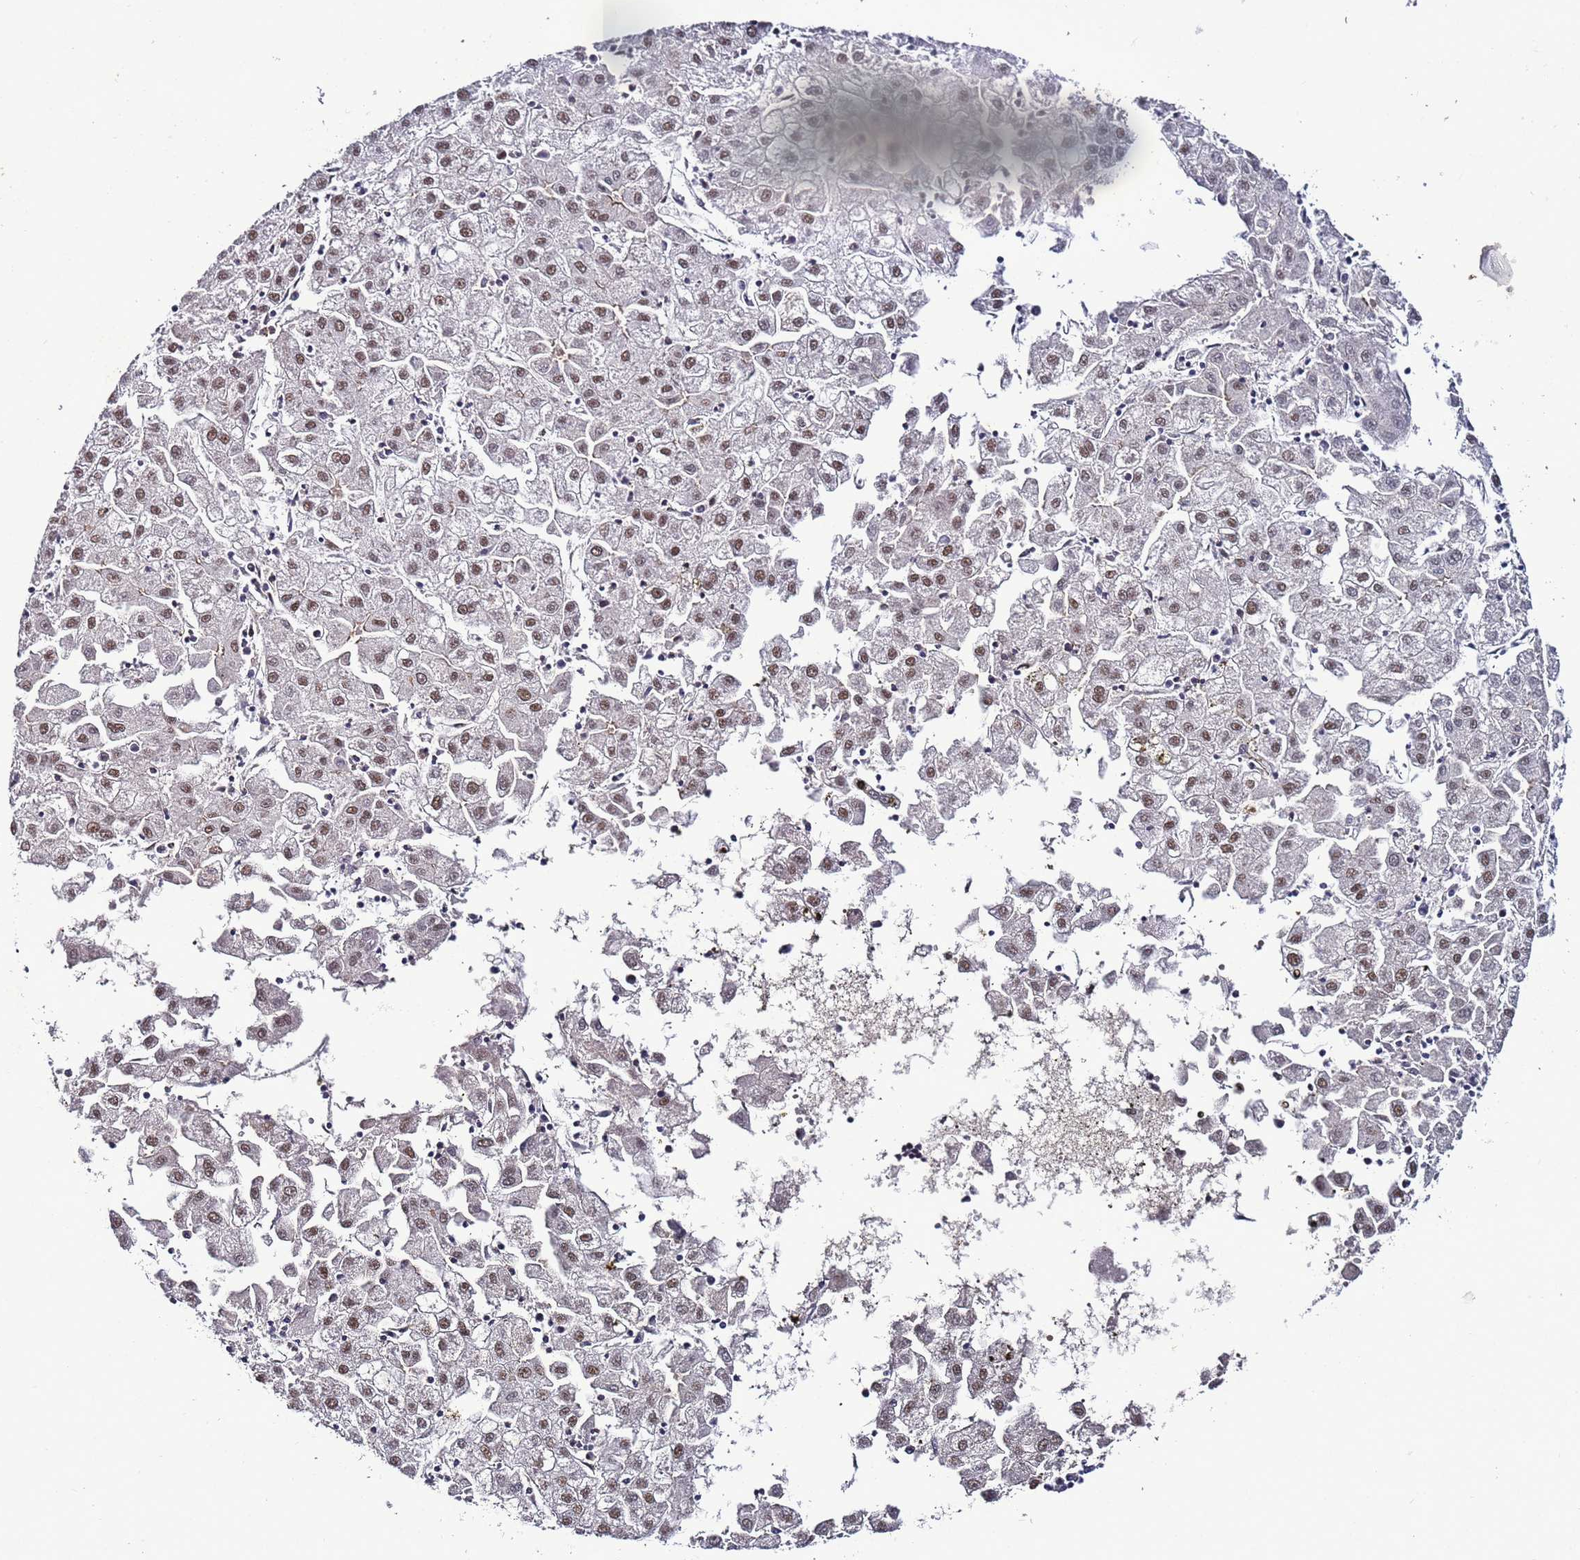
{"staining": {"intensity": "moderate", "quantity": ">75%", "location": "nuclear"}, "tissue": "liver cancer", "cell_type": "Tumor cells", "image_type": "cancer", "snomed": [{"axis": "morphology", "description": "Carcinoma, Hepatocellular, NOS"}, {"axis": "topography", "description": "Liver"}], "caption": "Immunohistochemistry (IHC) histopathology image of hepatocellular carcinoma (liver) stained for a protein (brown), which demonstrates medium levels of moderate nuclear expression in approximately >75% of tumor cells.", "gene": "PSMA7", "patient": {"sex": "male", "age": 72}}